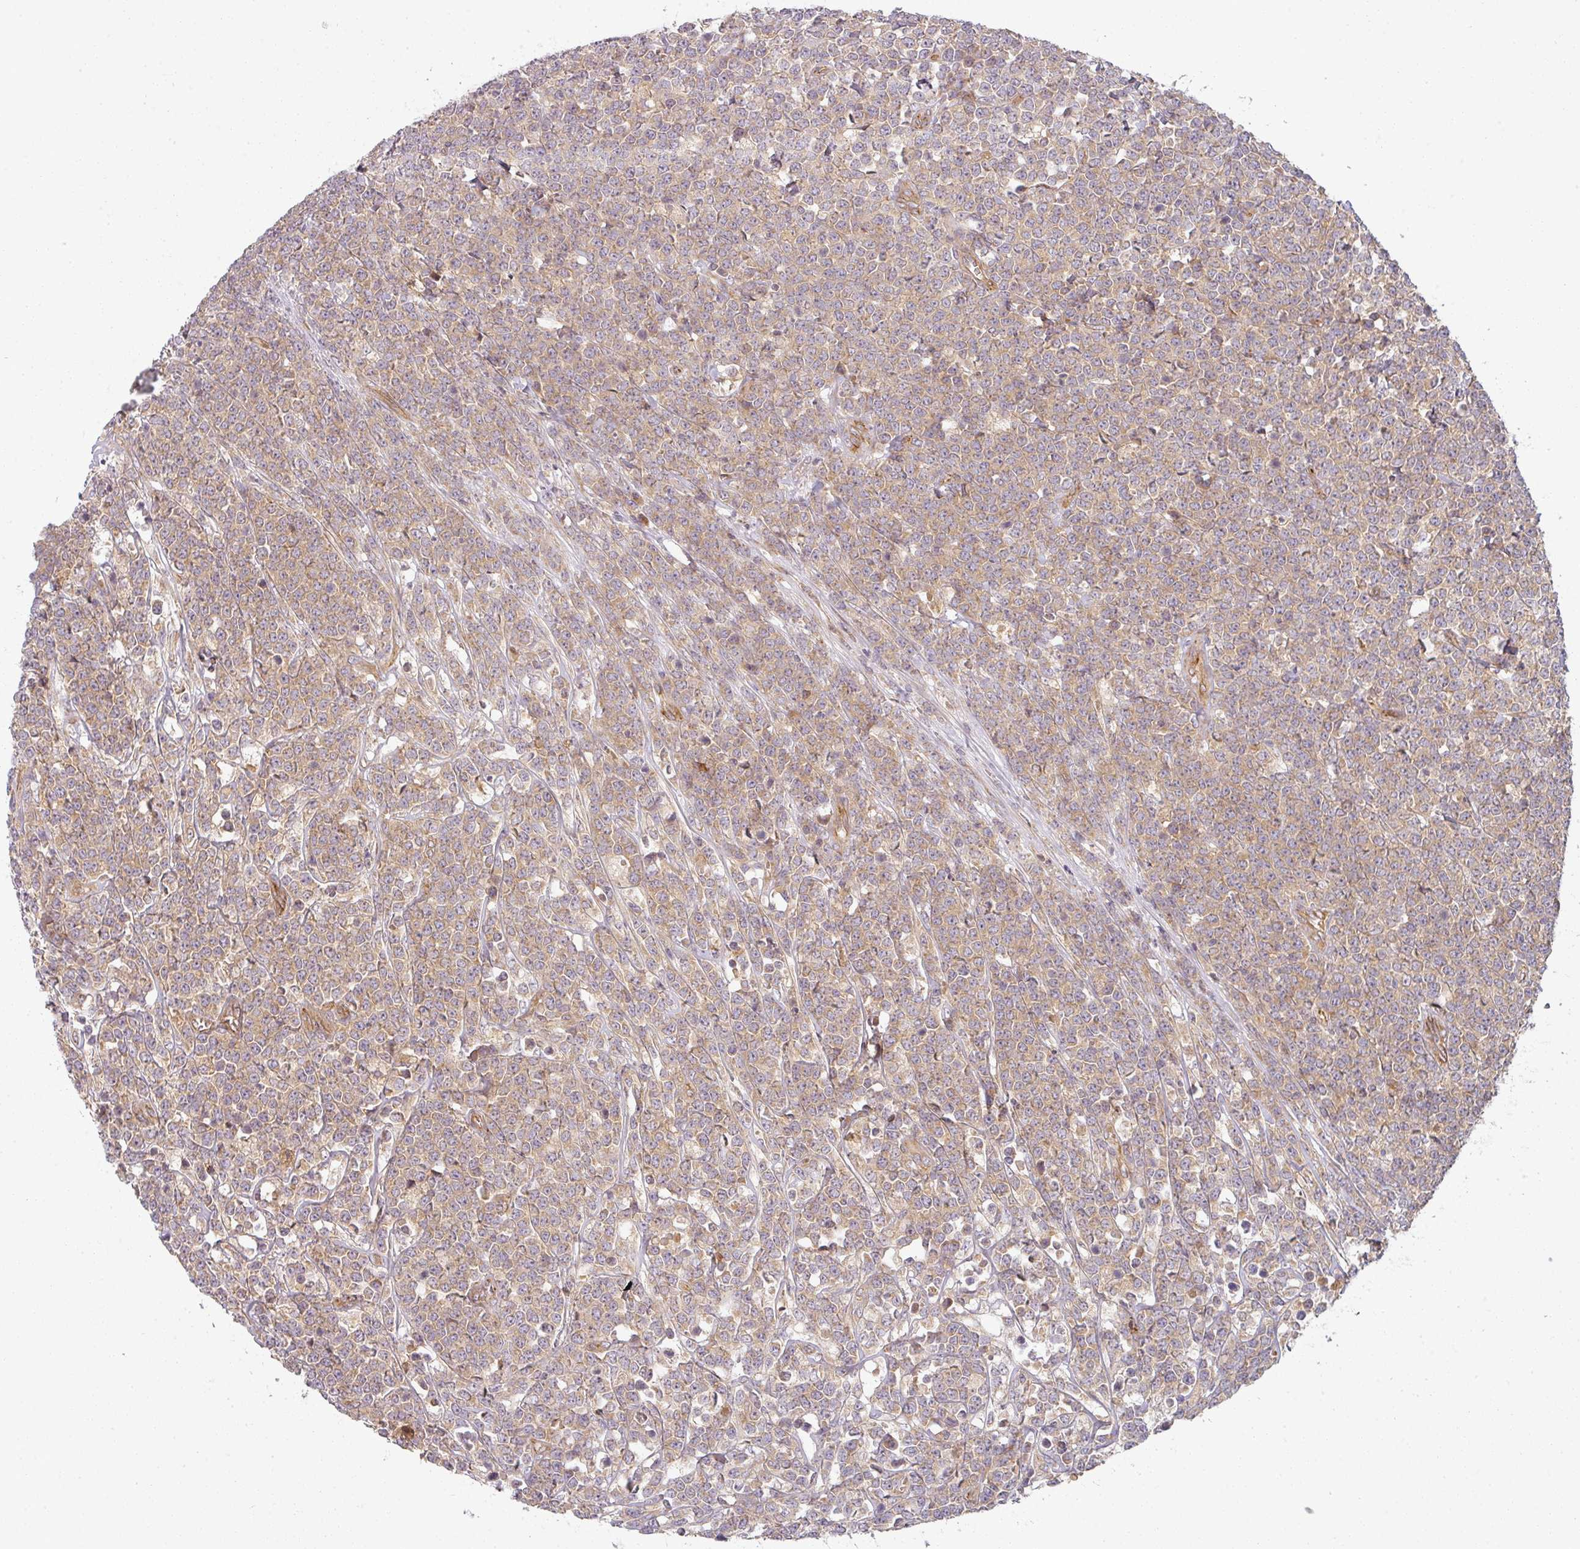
{"staining": {"intensity": "weak", "quantity": ">75%", "location": "cytoplasmic/membranous"}, "tissue": "lymphoma", "cell_type": "Tumor cells", "image_type": "cancer", "snomed": [{"axis": "morphology", "description": "Malignant lymphoma, non-Hodgkin's type, High grade"}, {"axis": "topography", "description": "Small intestine"}], "caption": "Lymphoma stained for a protein shows weak cytoplasmic/membranous positivity in tumor cells. Using DAB (3,3'-diaminobenzidine) (brown) and hematoxylin (blue) stains, captured at high magnification using brightfield microscopy.", "gene": "CNOT1", "patient": {"sex": "male", "age": 8}}